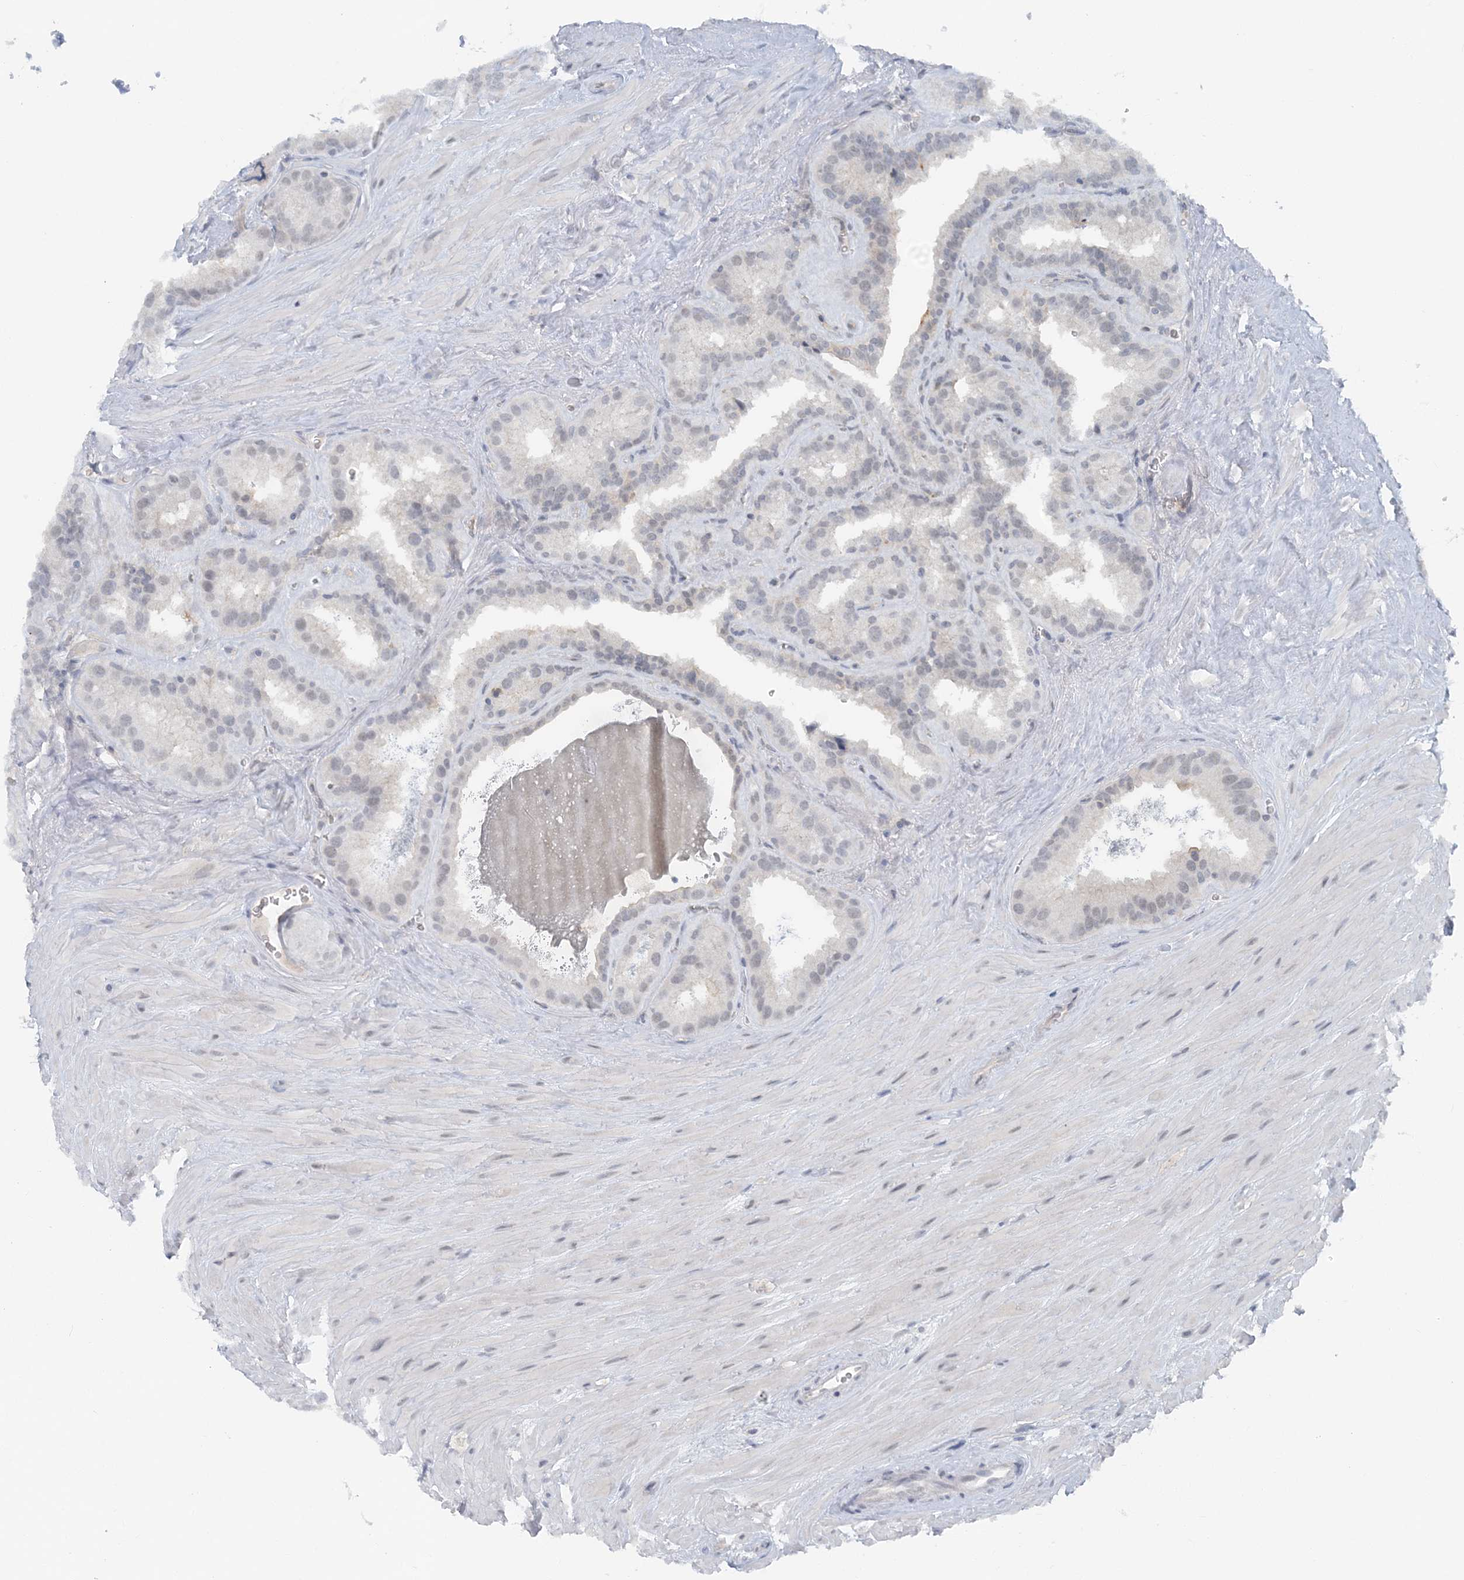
{"staining": {"intensity": "negative", "quantity": "none", "location": "none"}, "tissue": "seminal vesicle", "cell_type": "Glandular cells", "image_type": "normal", "snomed": [{"axis": "morphology", "description": "Normal tissue, NOS"}, {"axis": "topography", "description": "Prostate"}, {"axis": "topography", "description": "Seminal veicle"}], "caption": "DAB immunohistochemical staining of benign seminal vesicle exhibits no significant staining in glandular cells. Nuclei are stained in blue.", "gene": "ATP11A", "patient": {"sex": "male", "age": 59}}